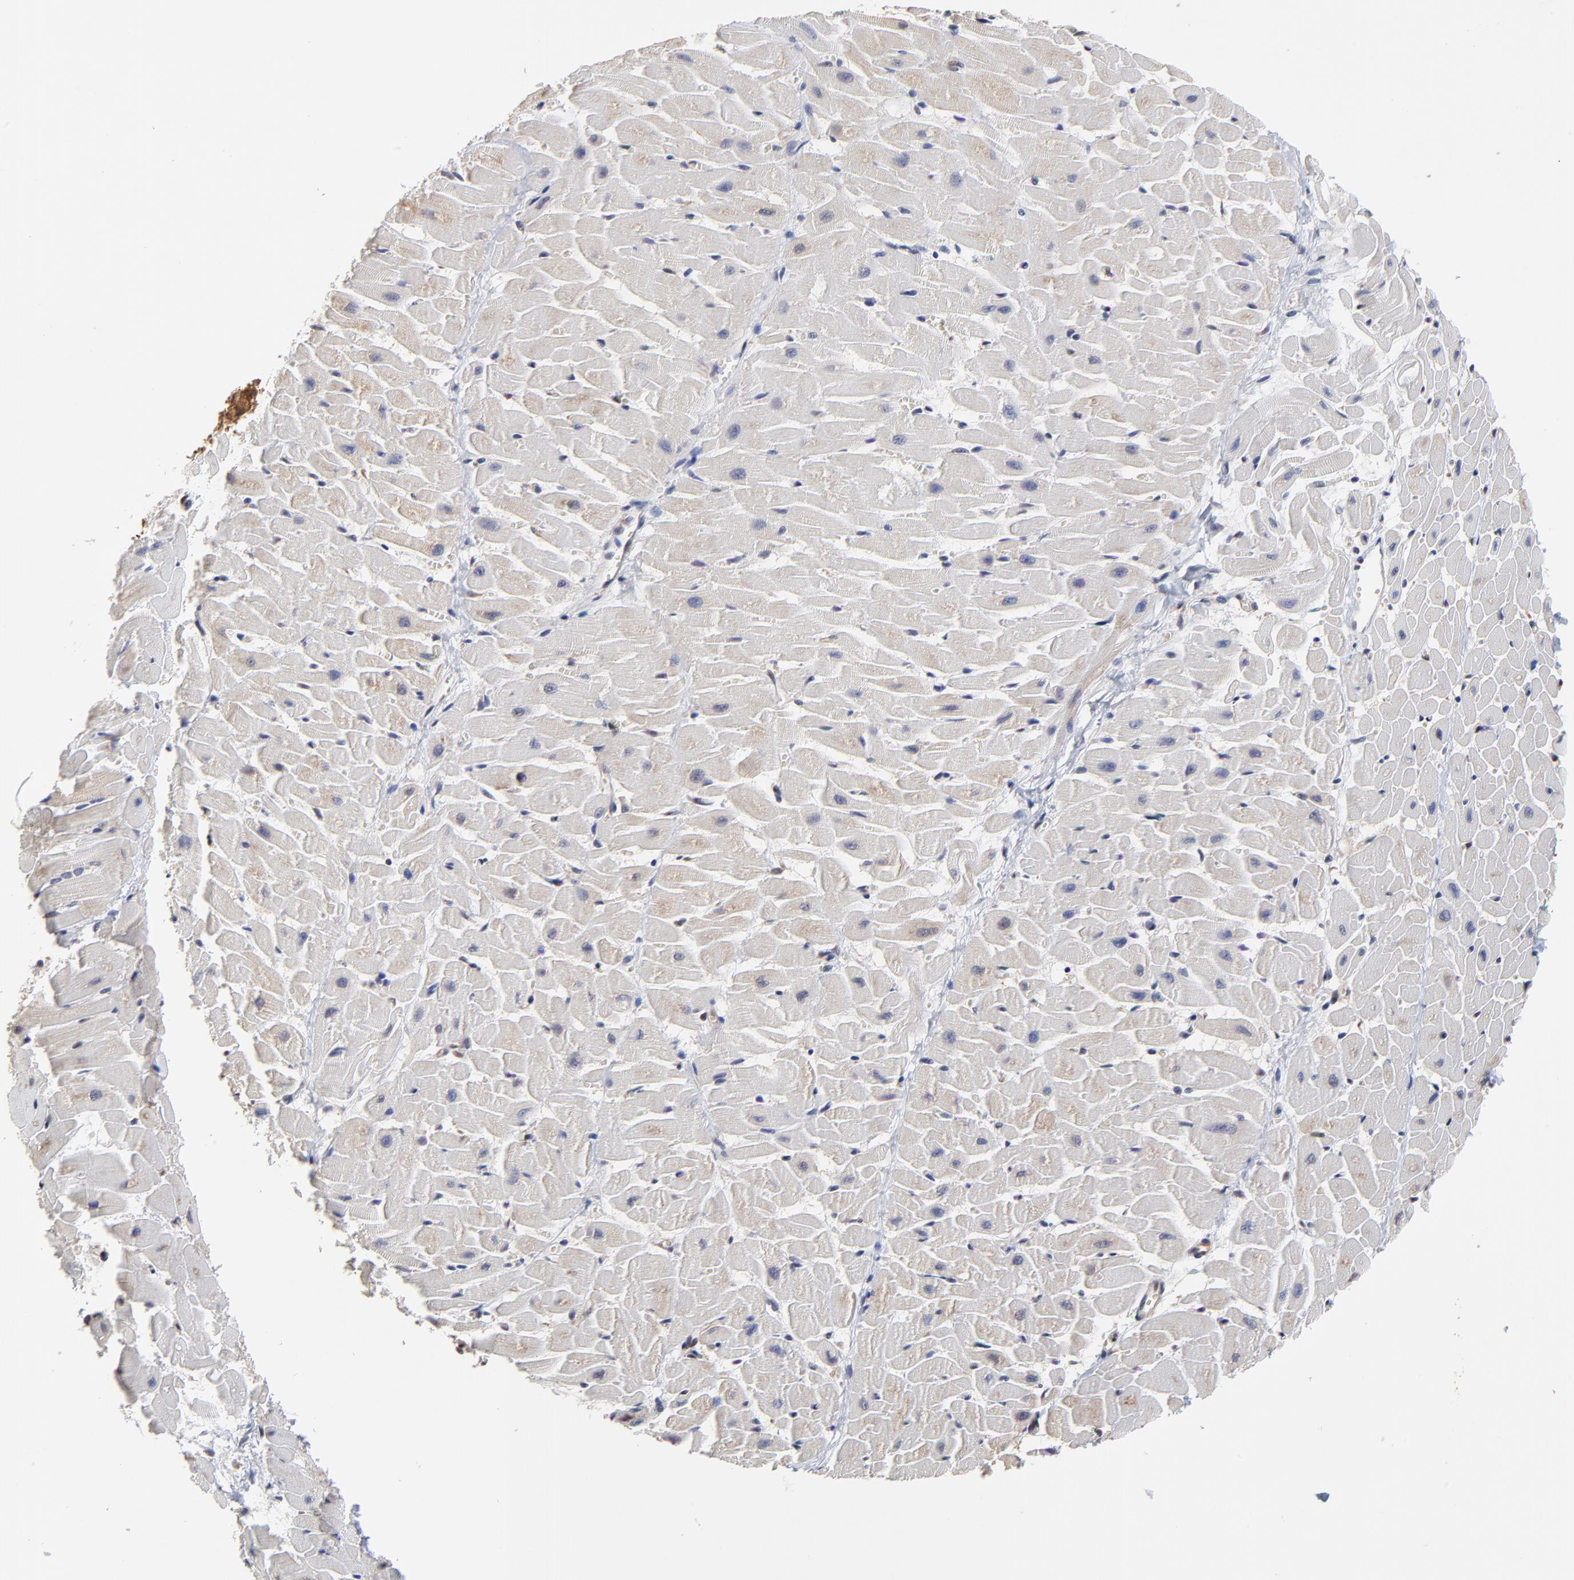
{"staining": {"intensity": "weak", "quantity": "<25%", "location": "cytoplasmic/membranous"}, "tissue": "heart muscle", "cell_type": "Cardiomyocytes", "image_type": "normal", "snomed": [{"axis": "morphology", "description": "Normal tissue, NOS"}, {"axis": "topography", "description": "Heart"}], "caption": "Cardiomyocytes show no significant staining in normal heart muscle. (DAB IHC, high magnification).", "gene": "CCT2", "patient": {"sex": "female", "age": 19}}